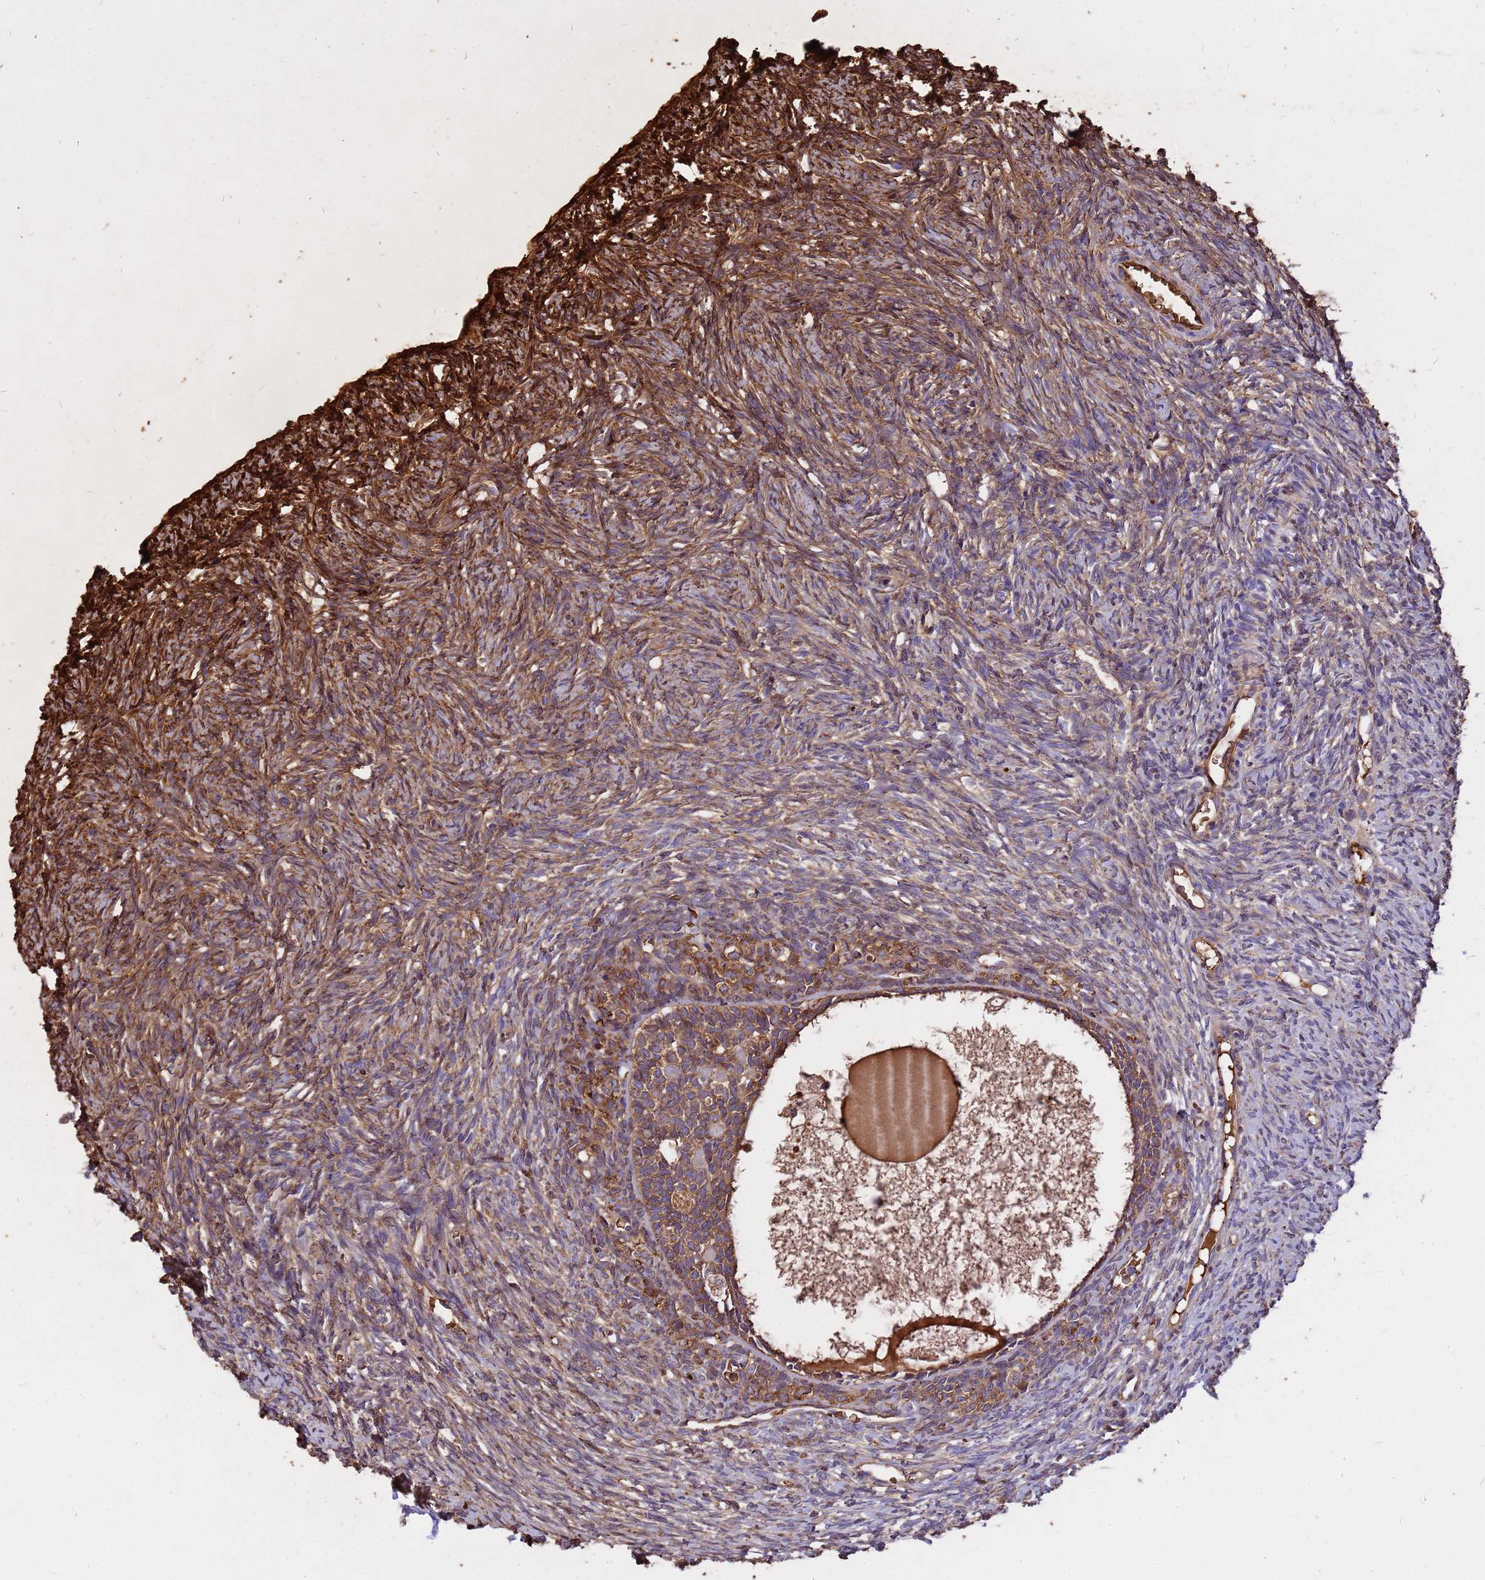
{"staining": {"intensity": "moderate", "quantity": ">75%", "location": "cytoplasmic/membranous"}, "tissue": "ovary", "cell_type": "Follicle cells", "image_type": "normal", "snomed": [{"axis": "morphology", "description": "Normal tissue, NOS"}, {"axis": "topography", "description": "Ovary"}], "caption": "Unremarkable ovary was stained to show a protein in brown. There is medium levels of moderate cytoplasmic/membranous staining in about >75% of follicle cells.", "gene": "HBA1", "patient": {"sex": "female", "age": 51}}